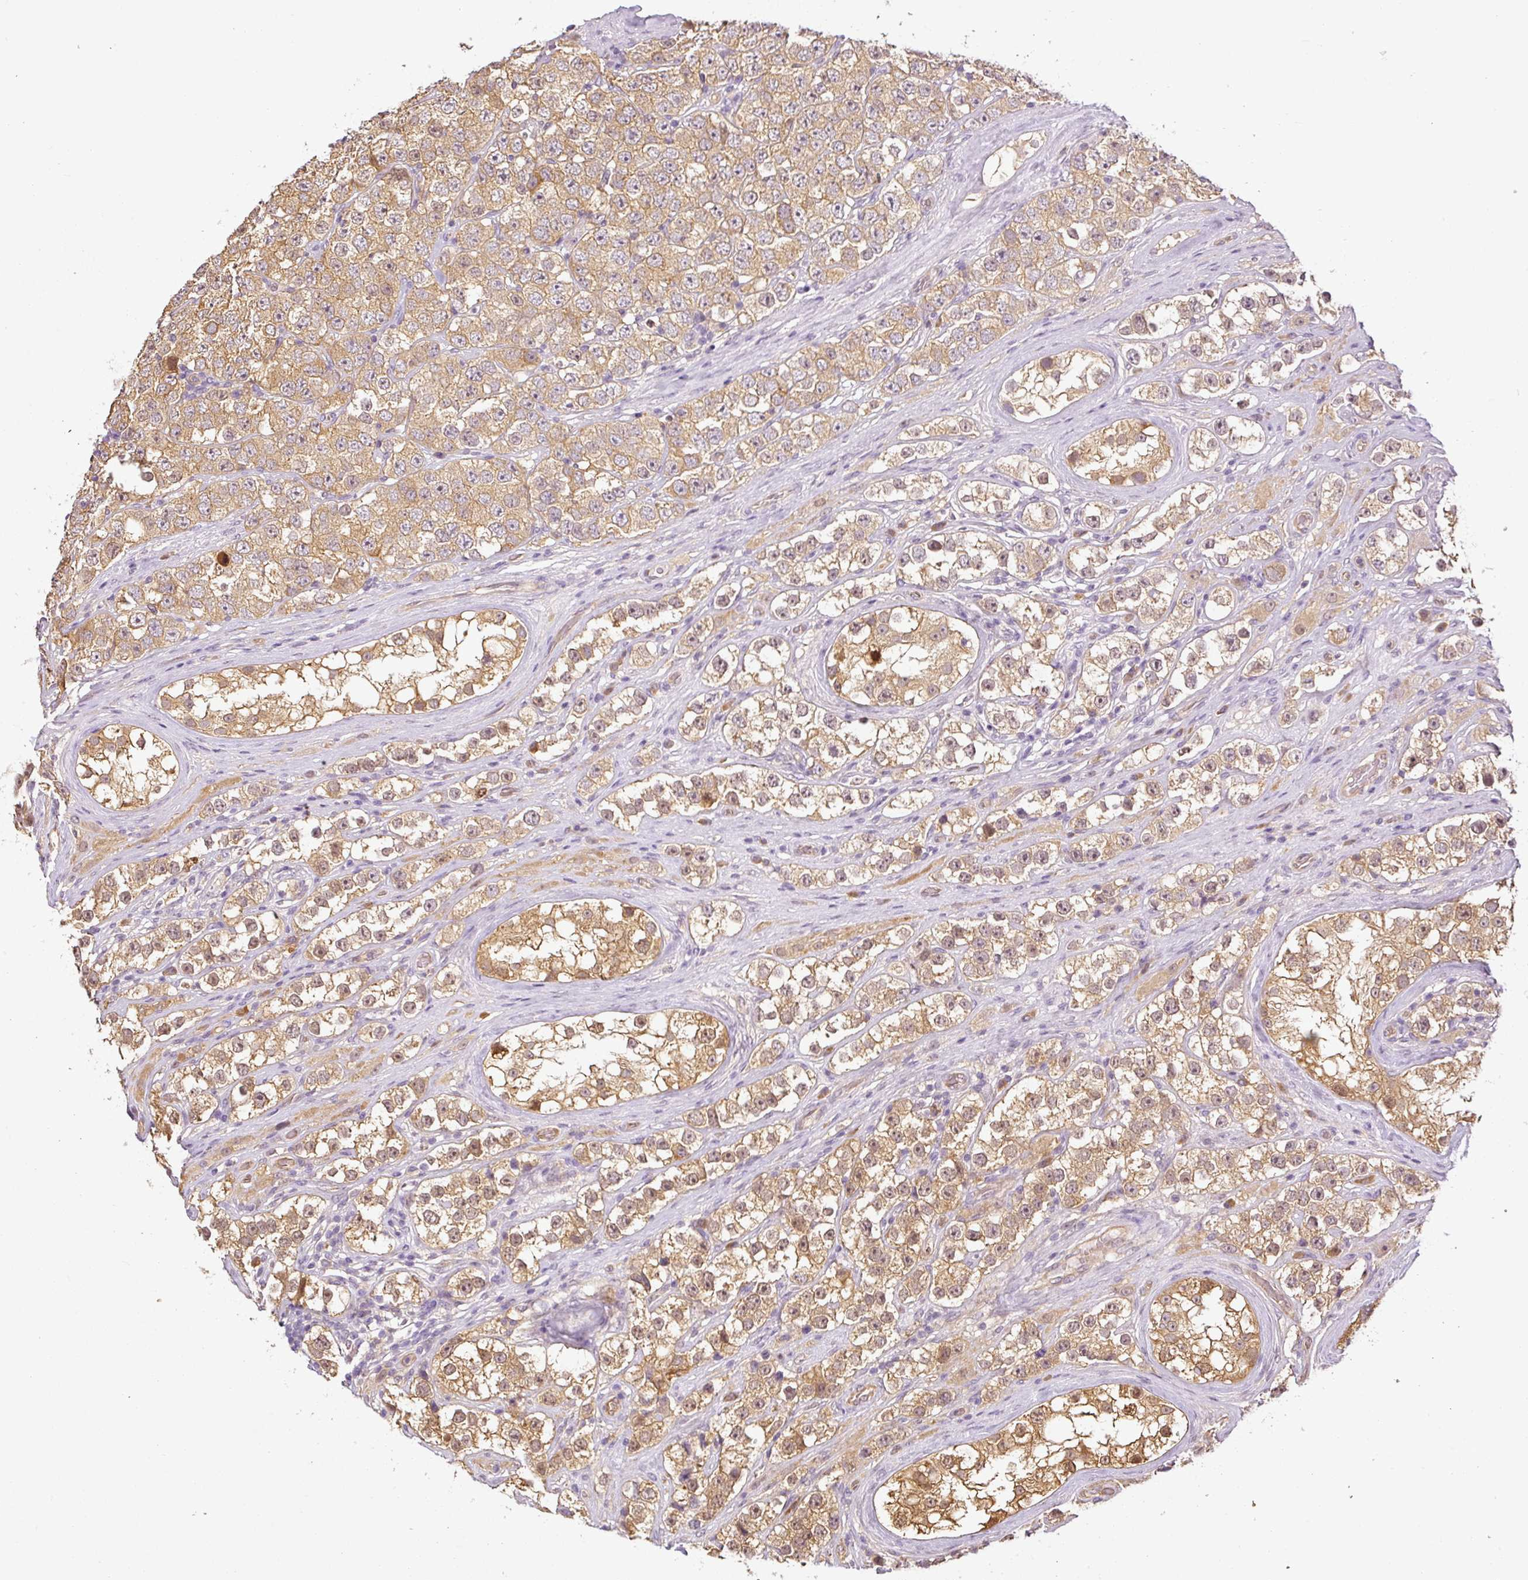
{"staining": {"intensity": "moderate", "quantity": ">75%", "location": "cytoplasmic/membranous"}, "tissue": "testis cancer", "cell_type": "Tumor cells", "image_type": "cancer", "snomed": [{"axis": "morphology", "description": "Seminoma, NOS"}, {"axis": "topography", "description": "Testis"}], "caption": "Immunohistochemical staining of testis seminoma reveals medium levels of moderate cytoplasmic/membranous staining in approximately >75% of tumor cells.", "gene": "ANKRD18A", "patient": {"sex": "male", "age": 28}}